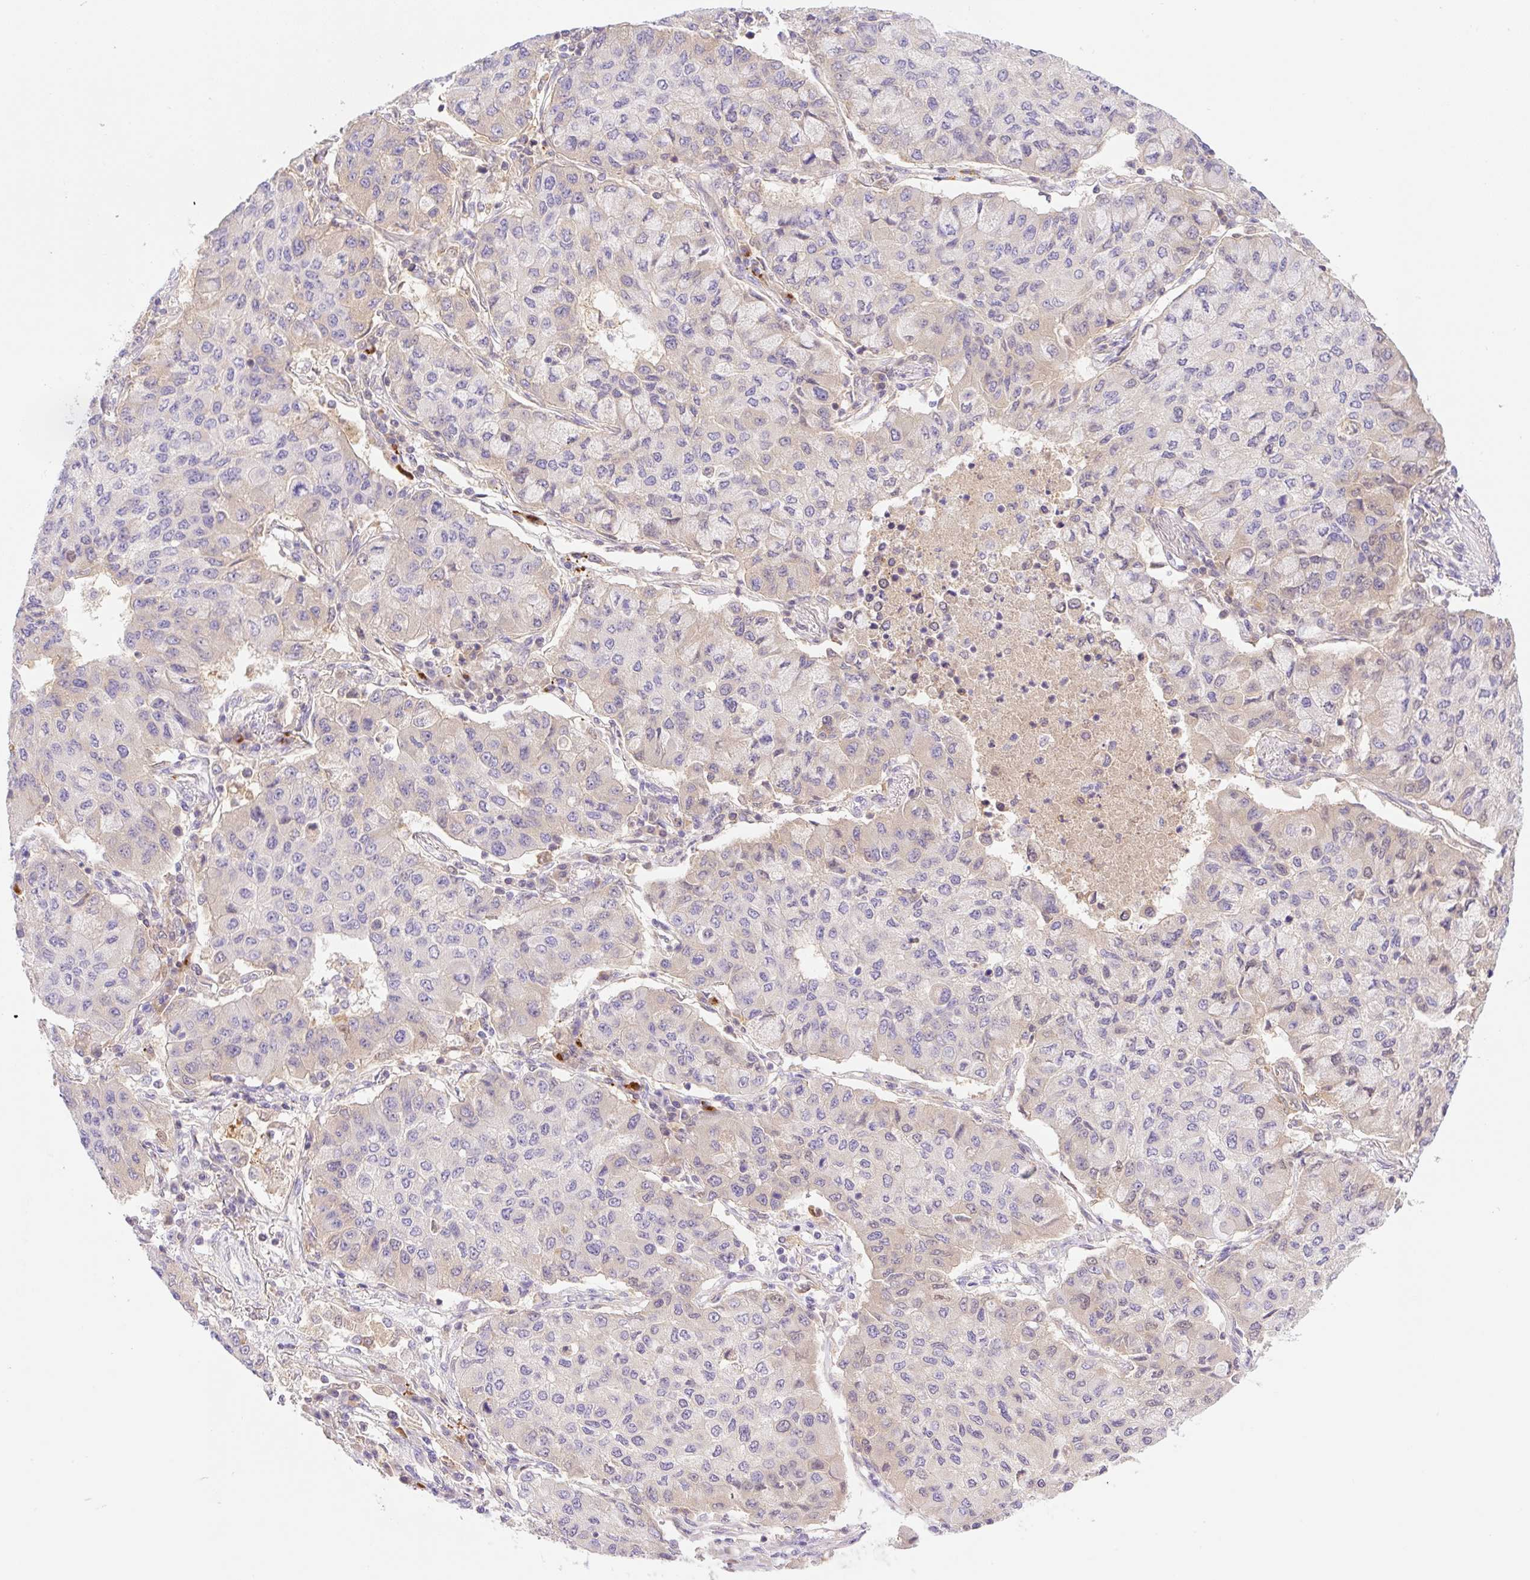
{"staining": {"intensity": "weak", "quantity": "<25%", "location": "cytoplasmic/membranous"}, "tissue": "lung cancer", "cell_type": "Tumor cells", "image_type": "cancer", "snomed": [{"axis": "morphology", "description": "Squamous cell carcinoma, NOS"}, {"axis": "topography", "description": "Lung"}], "caption": "Tumor cells show no significant positivity in lung cancer (squamous cell carcinoma).", "gene": "DENND5A", "patient": {"sex": "male", "age": 74}}